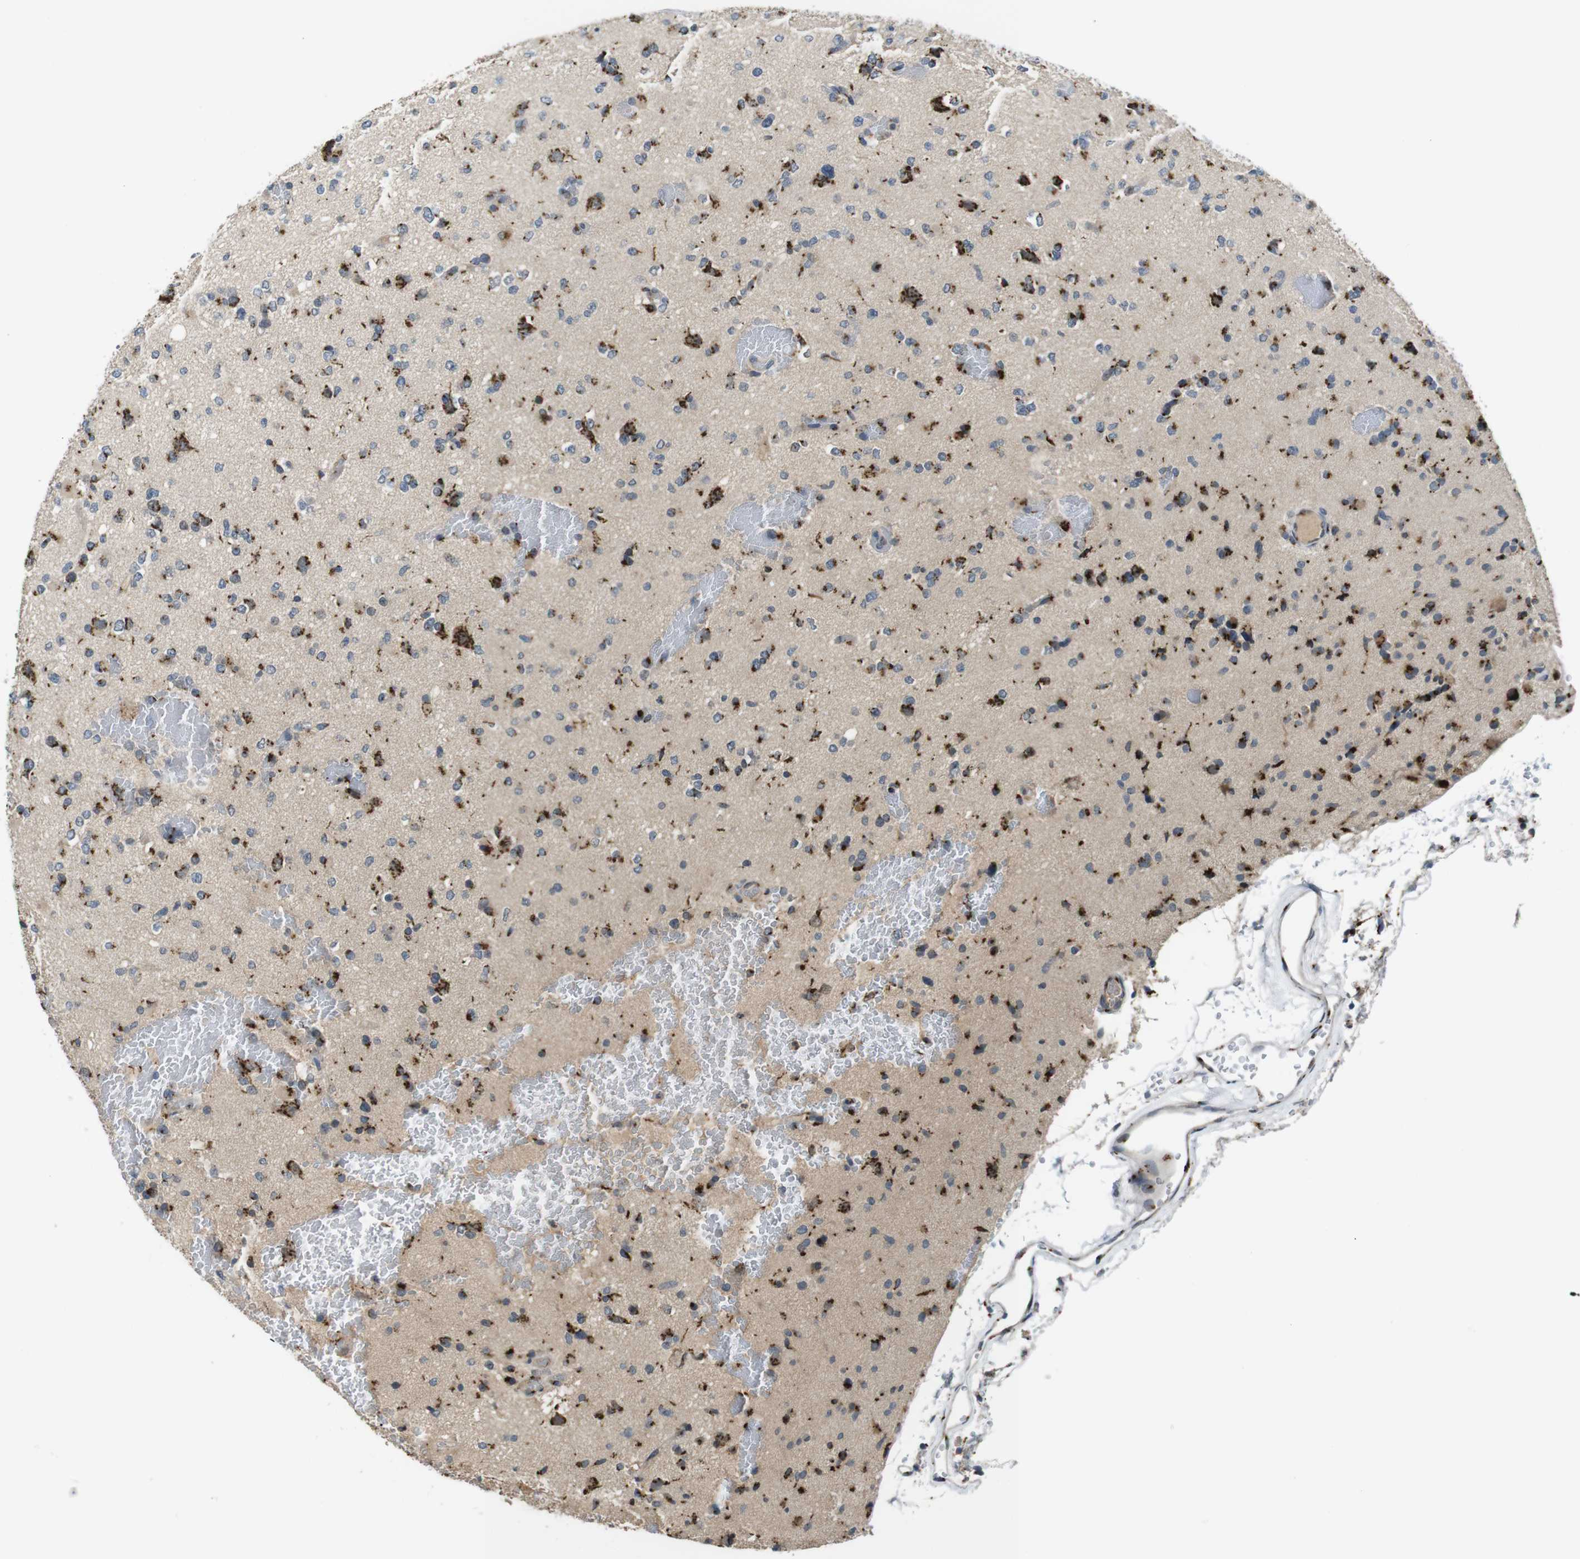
{"staining": {"intensity": "moderate", "quantity": ">75%", "location": "cytoplasmic/membranous"}, "tissue": "glioma", "cell_type": "Tumor cells", "image_type": "cancer", "snomed": [{"axis": "morphology", "description": "Glioma, malignant, Low grade"}, {"axis": "topography", "description": "Brain"}], "caption": "About >75% of tumor cells in malignant glioma (low-grade) exhibit moderate cytoplasmic/membranous protein positivity as visualized by brown immunohistochemical staining.", "gene": "ZFPL1", "patient": {"sex": "female", "age": 22}}